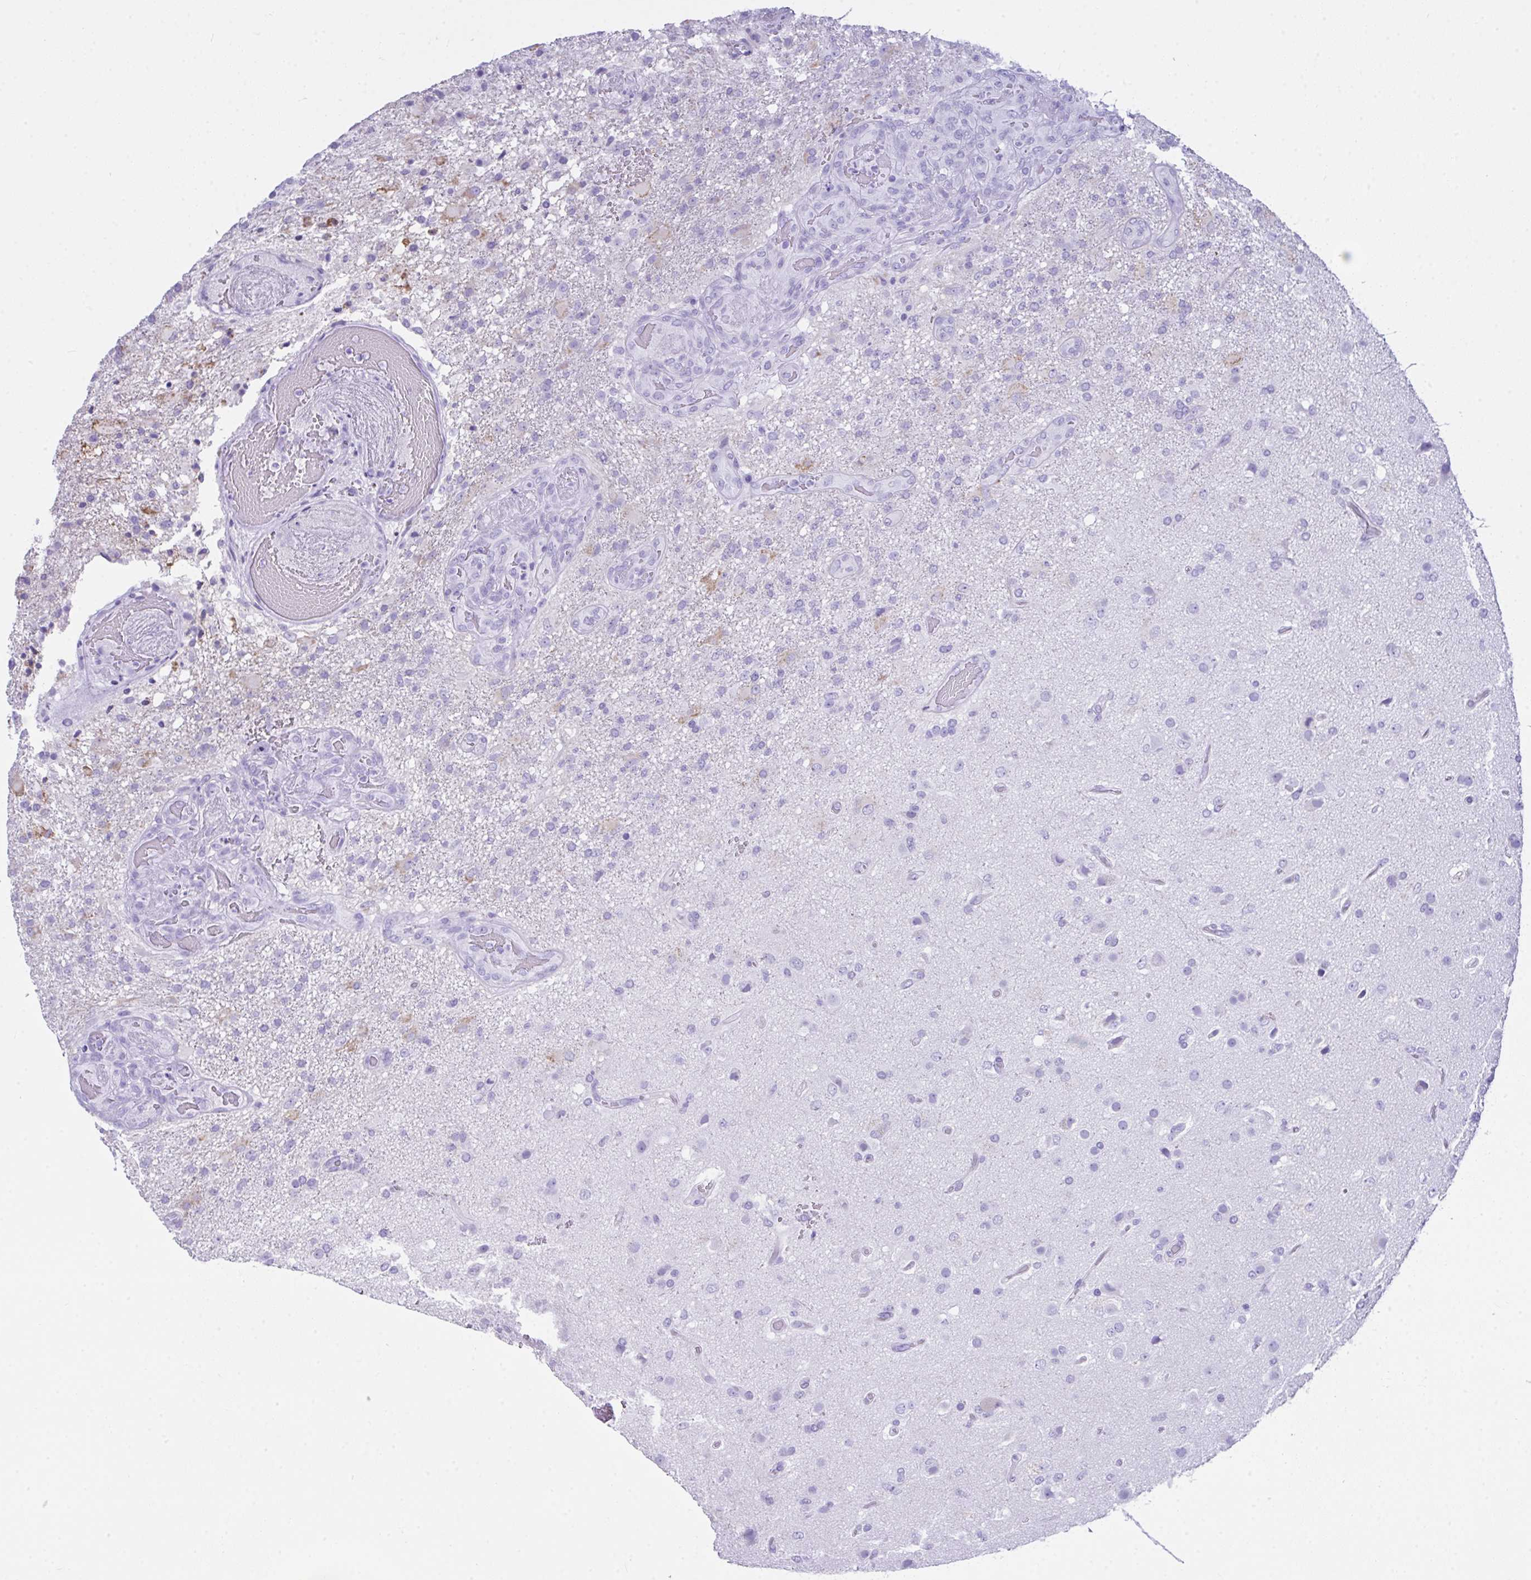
{"staining": {"intensity": "negative", "quantity": "none", "location": "none"}, "tissue": "glioma", "cell_type": "Tumor cells", "image_type": "cancer", "snomed": [{"axis": "morphology", "description": "Glioma, malignant, High grade"}, {"axis": "topography", "description": "Brain"}], "caption": "An IHC histopathology image of malignant glioma (high-grade) is shown. There is no staining in tumor cells of malignant glioma (high-grade).", "gene": "LGALS4", "patient": {"sex": "female", "age": 74}}